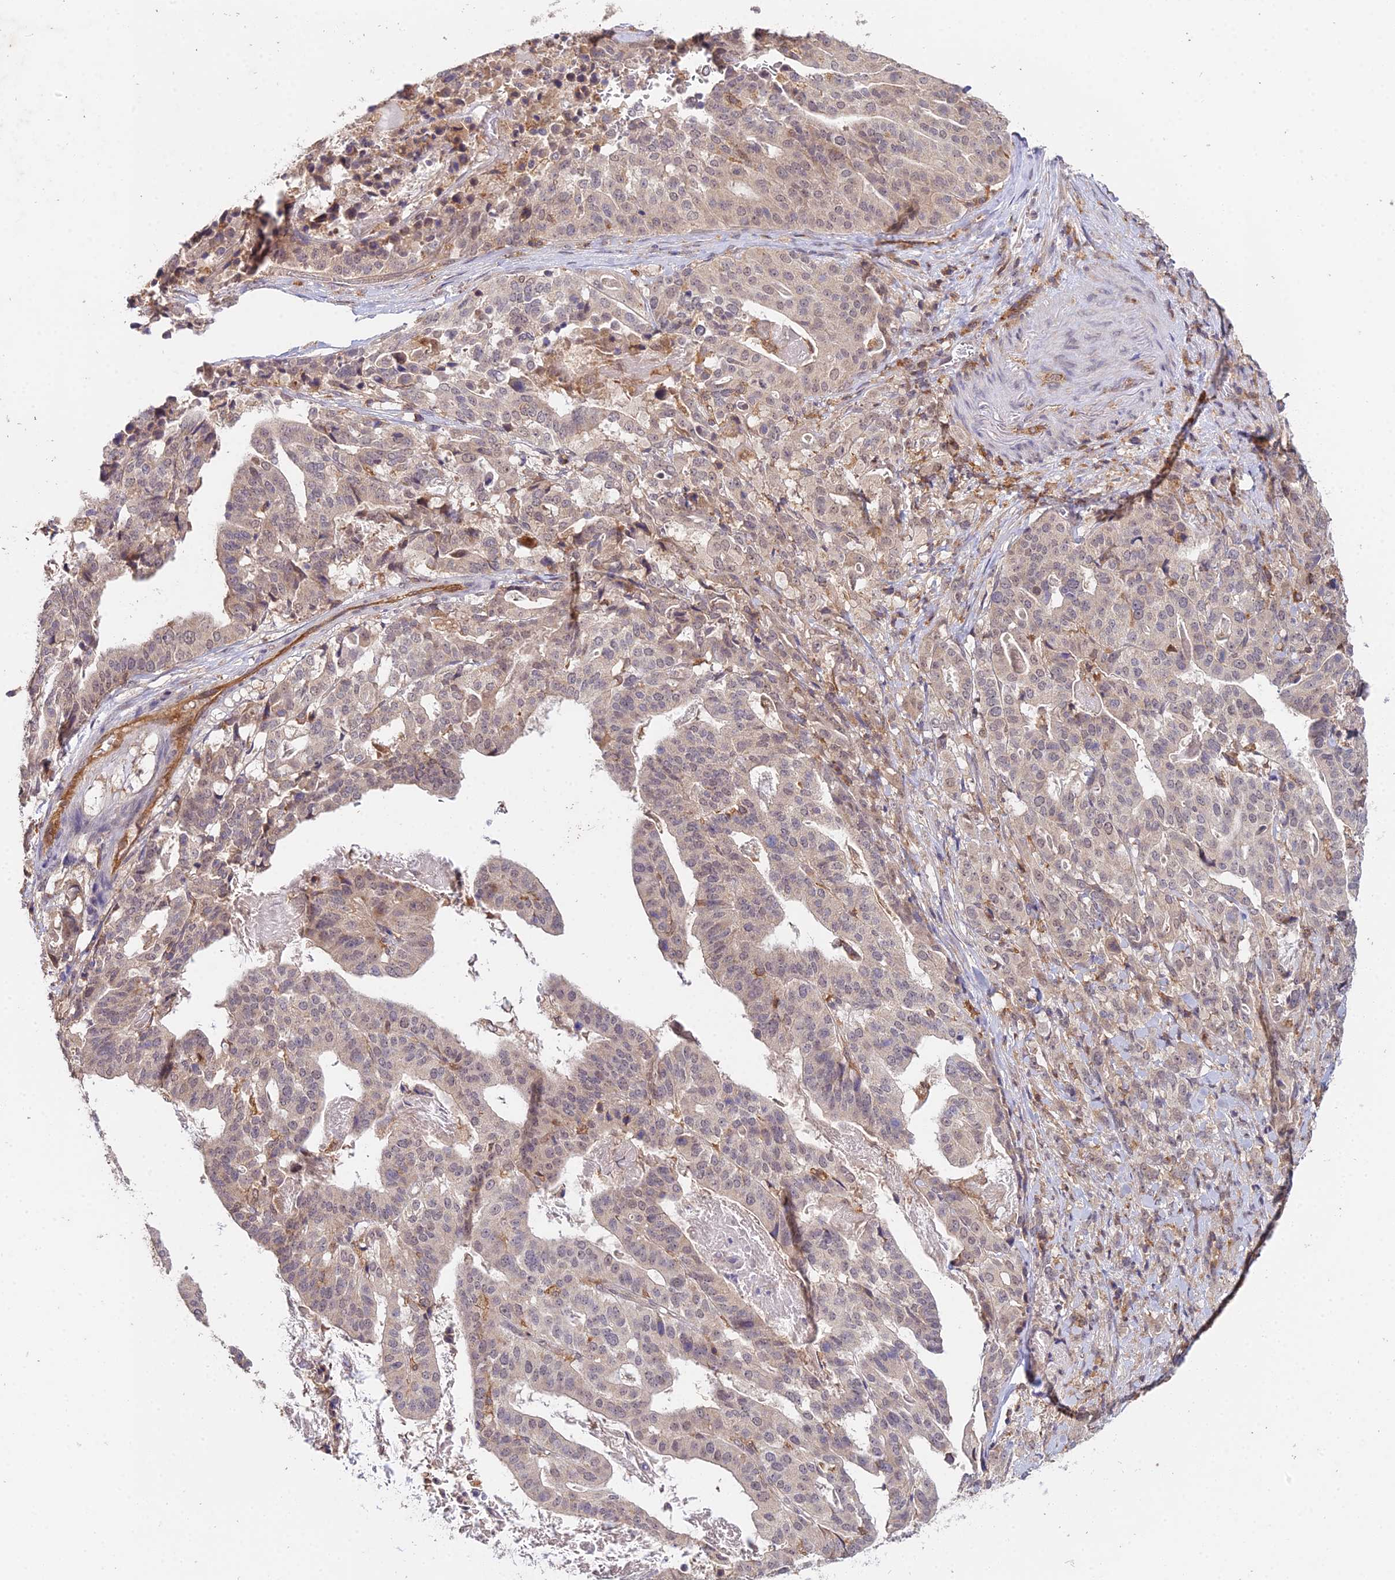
{"staining": {"intensity": "weak", "quantity": "25%-75%", "location": "nuclear"}, "tissue": "stomach cancer", "cell_type": "Tumor cells", "image_type": "cancer", "snomed": [{"axis": "morphology", "description": "Adenocarcinoma, NOS"}, {"axis": "topography", "description": "Stomach"}], "caption": "Stomach adenocarcinoma stained for a protein (brown) exhibits weak nuclear positive positivity in about 25%-75% of tumor cells.", "gene": "TPRX1", "patient": {"sex": "male", "age": 48}}